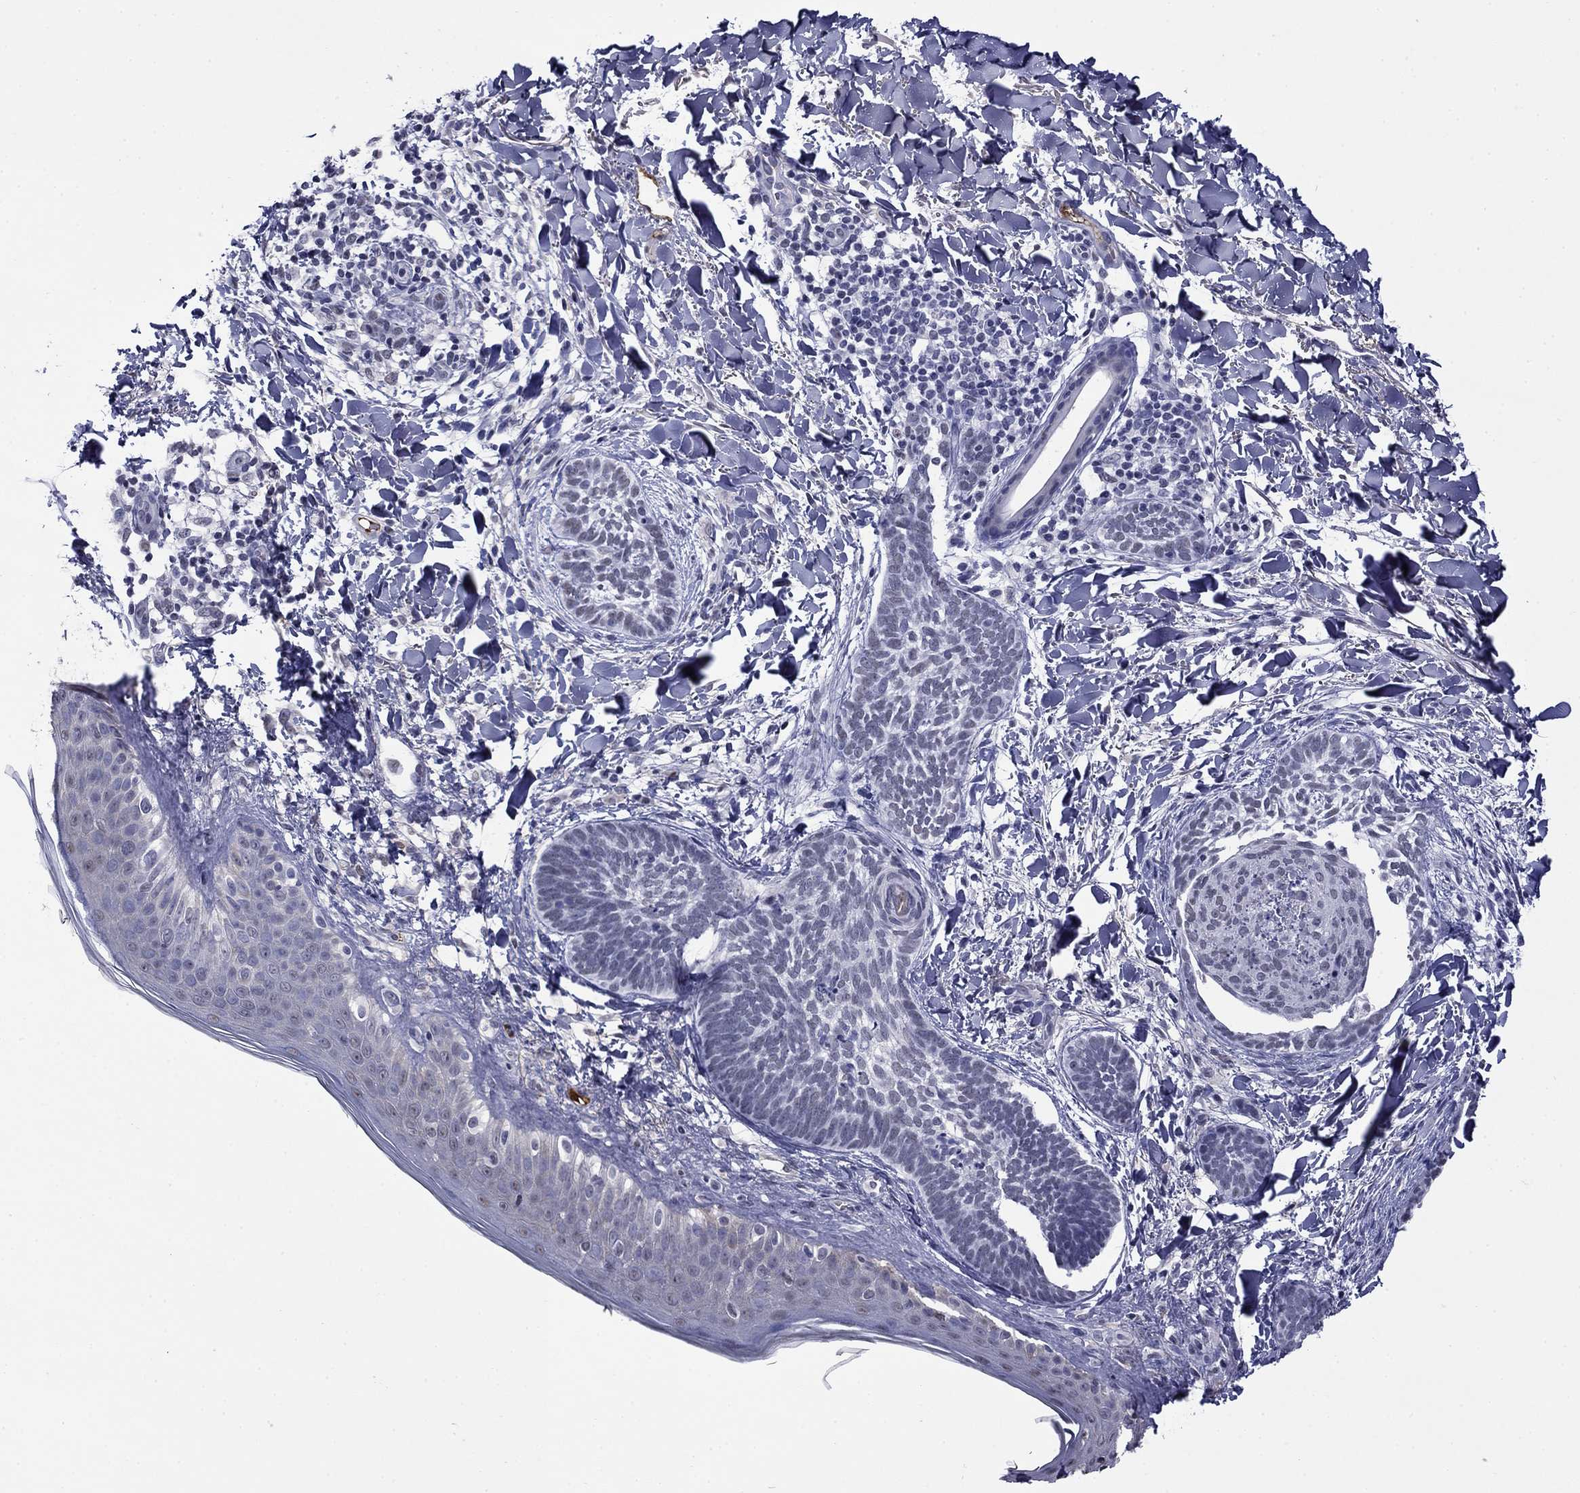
{"staining": {"intensity": "negative", "quantity": "none", "location": "none"}, "tissue": "skin cancer", "cell_type": "Tumor cells", "image_type": "cancer", "snomed": [{"axis": "morphology", "description": "Normal tissue, NOS"}, {"axis": "morphology", "description": "Basal cell carcinoma"}, {"axis": "topography", "description": "Skin"}], "caption": "High magnification brightfield microscopy of skin cancer stained with DAB (3,3'-diaminobenzidine) (brown) and counterstained with hematoxylin (blue): tumor cells show no significant positivity.", "gene": "APOA2", "patient": {"sex": "male", "age": 46}}